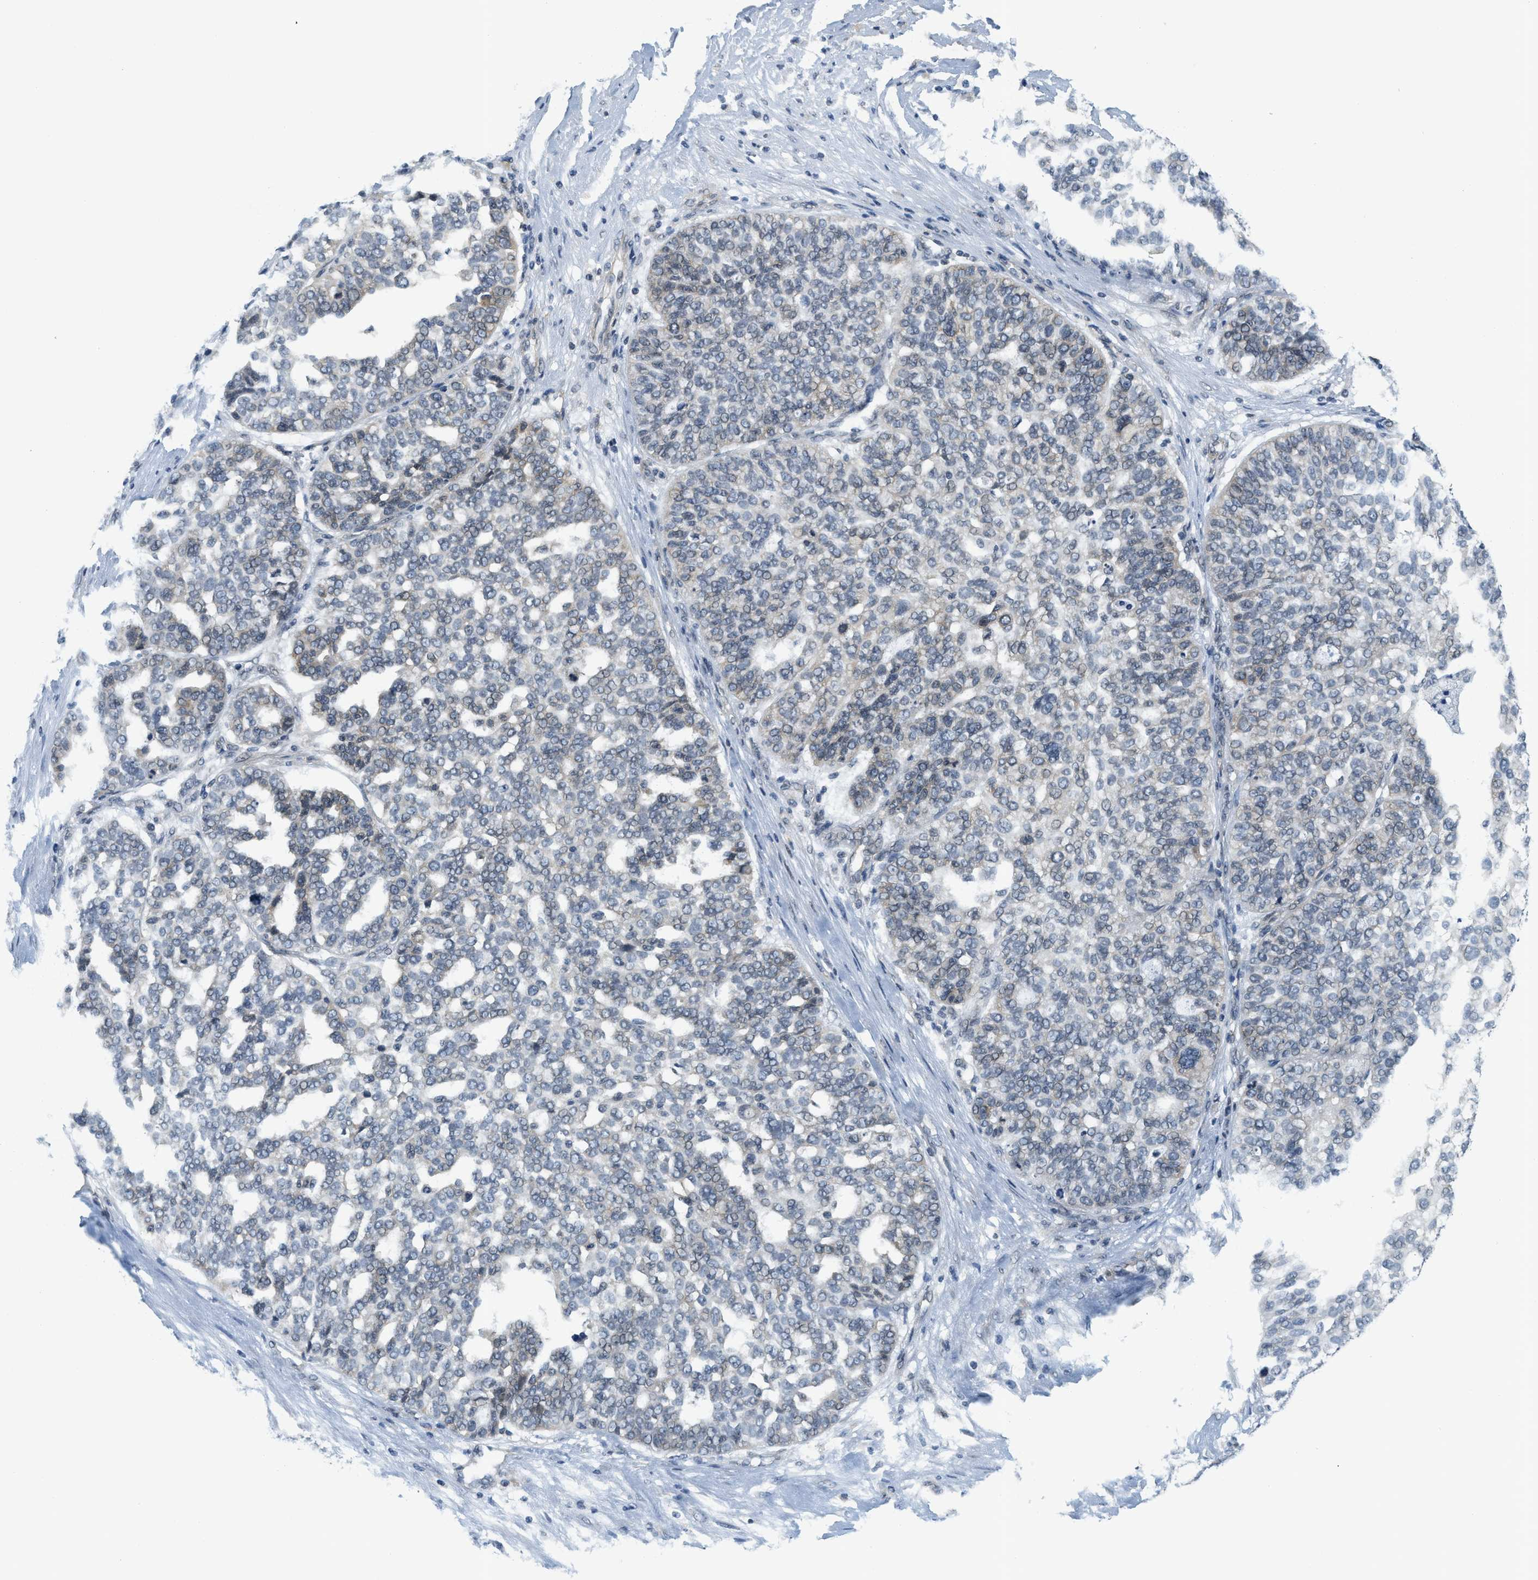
{"staining": {"intensity": "weak", "quantity": "<25%", "location": "cytoplasmic/membranous,nuclear"}, "tissue": "ovarian cancer", "cell_type": "Tumor cells", "image_type": "cancer", "snomed": [{"axis": "morphology", "description": "Cystadenocarcinoma, serous, NOS"}, {"axis": "topography", "description": "Ovary"}], "caption": "Ovarian cancer was stained to show a protein in brown. There is no significant staining in tumor cells. The staining is performed using DAB brown chromogen with nuclei counter-stained in using hematoxylin.", "gene": "KMT2A", "patient": {"sex": "female", "age": 59}}